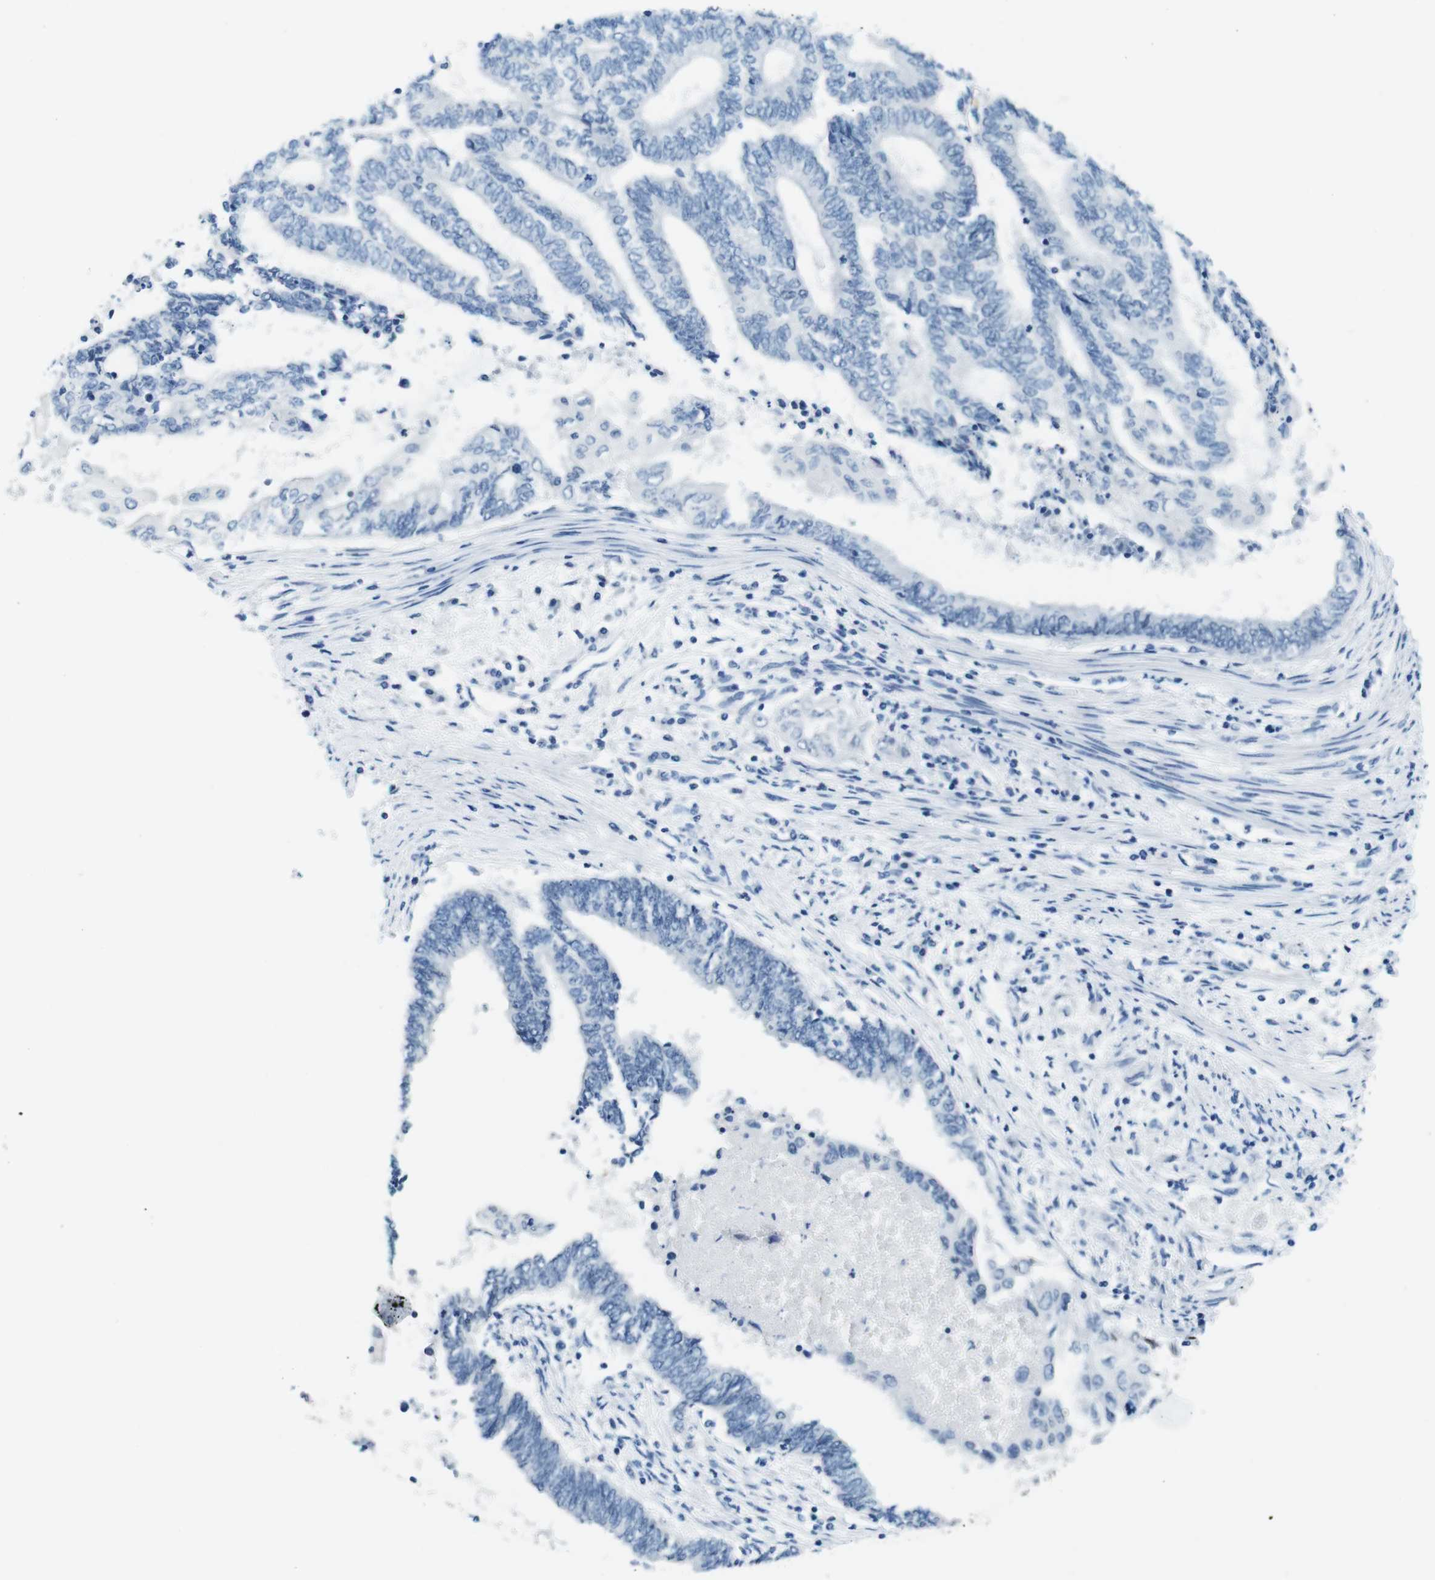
{"staining": {"intensity": "negative", "quantity": "none", "location": "none"}, "tissue": "endometrial cancer", "cell_type": "Tumor cells", "image_type": "cancer", "snomed": [{"axis": "morphology", "description": "Adenocarcinoma, NOS"}, {"axis": "topography", "description": "Uterus"}, {"axis": "topography", "description": "Endometrium"}], "caption": "This is a histopathology image of IHC staining of endometrial adenocarcinoma, which shows no staining in tumor cells.", "gene": "TFAP2C", "patient": {"sex": "female", "age": 70}}